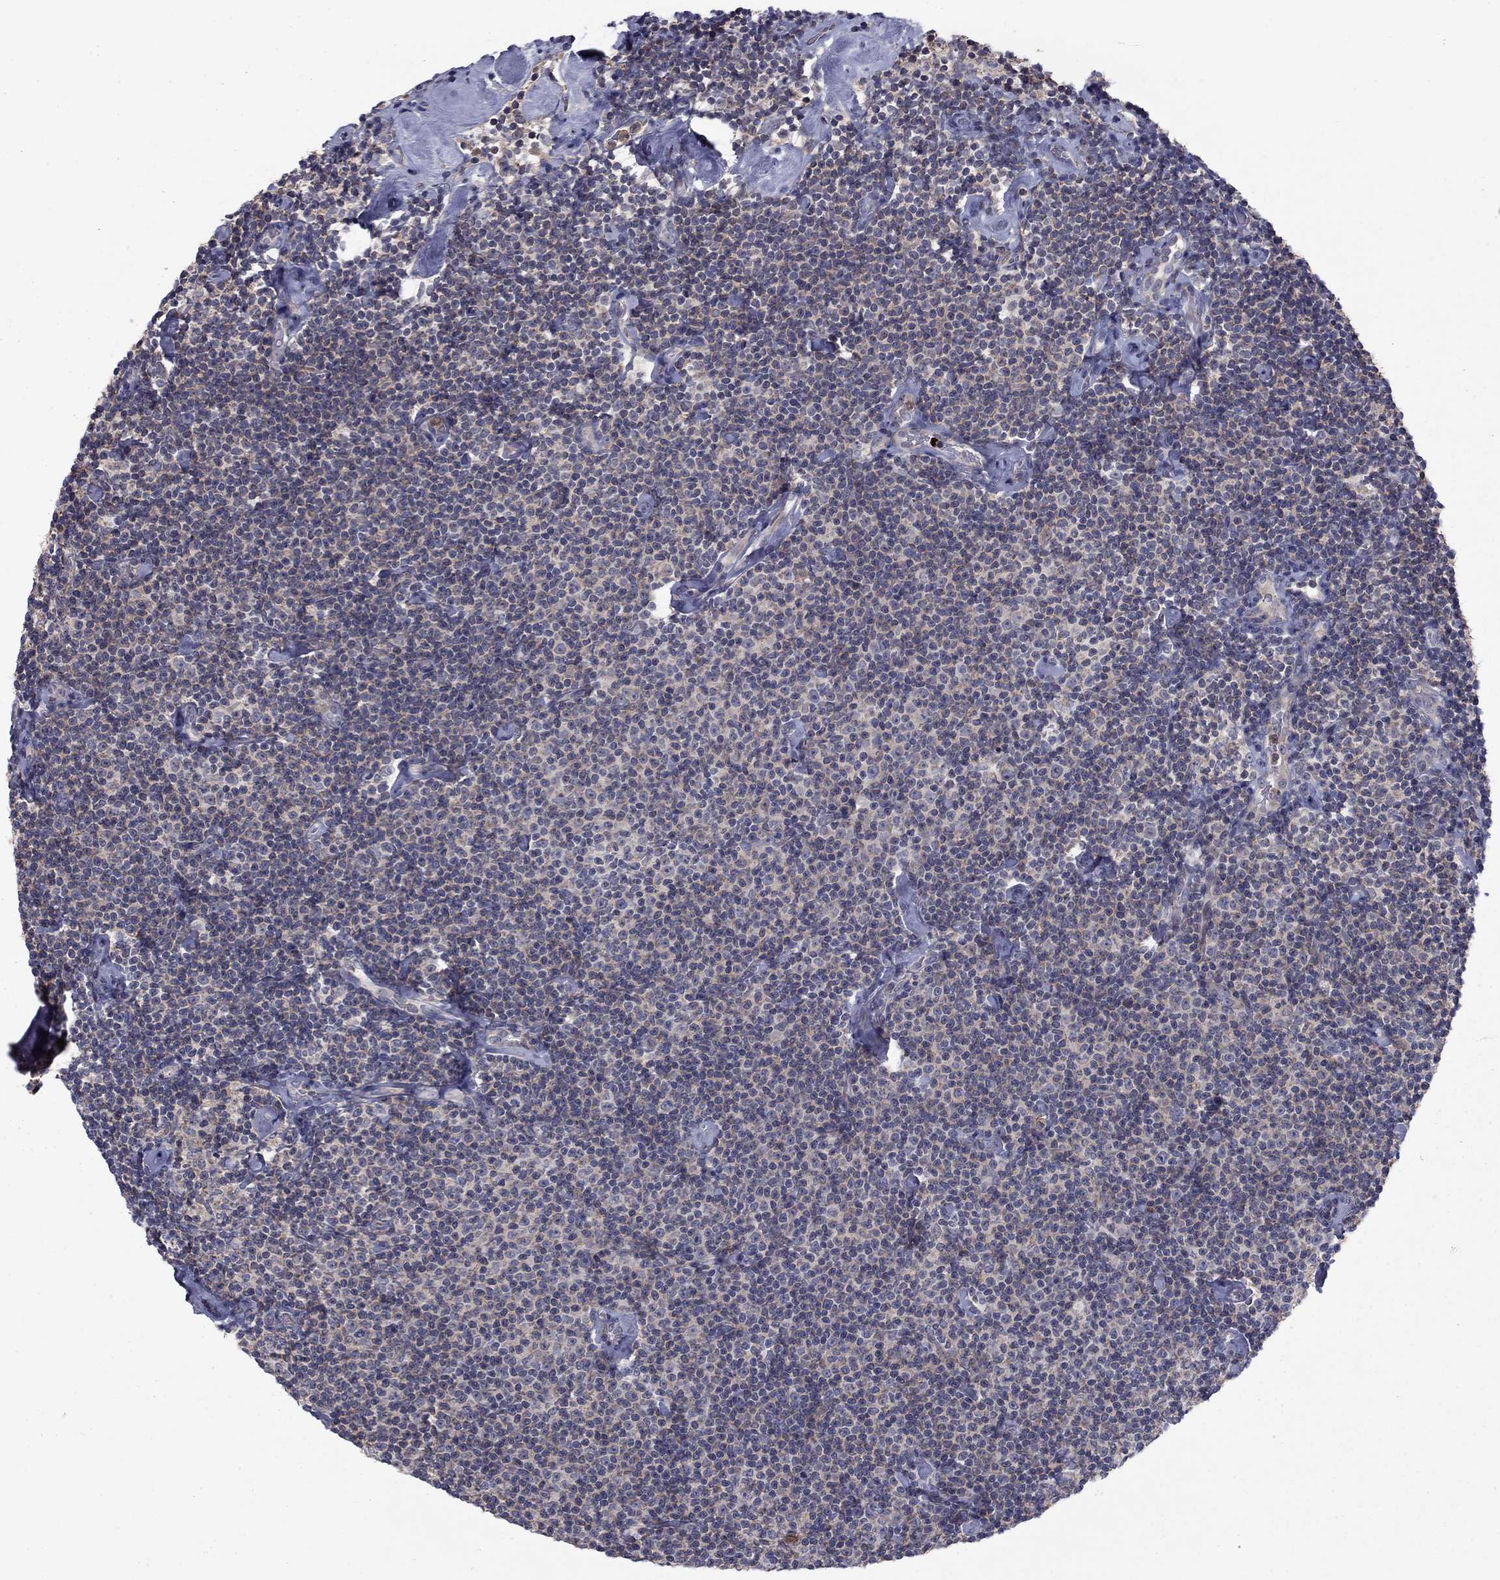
{"staining": {"intensity": "negative", "quantity": "none", "location": "none"}, "tissue": "lymphoma", "cell_type": "Tumor cells", "image_type": "cancer", "snomed": [{"axis": "morphology", "description": "Malignant lymphoma, non-Hodgkin's type, Low grade"}, {"axis": "topography", "description": "Lymph node"}], "caption": "Lymphoma was stained to show a protein in brown. There is no significant positivity in tumor cells.", "gene": "DOP1B", "patient": {"sex": "male", "age": 81}}